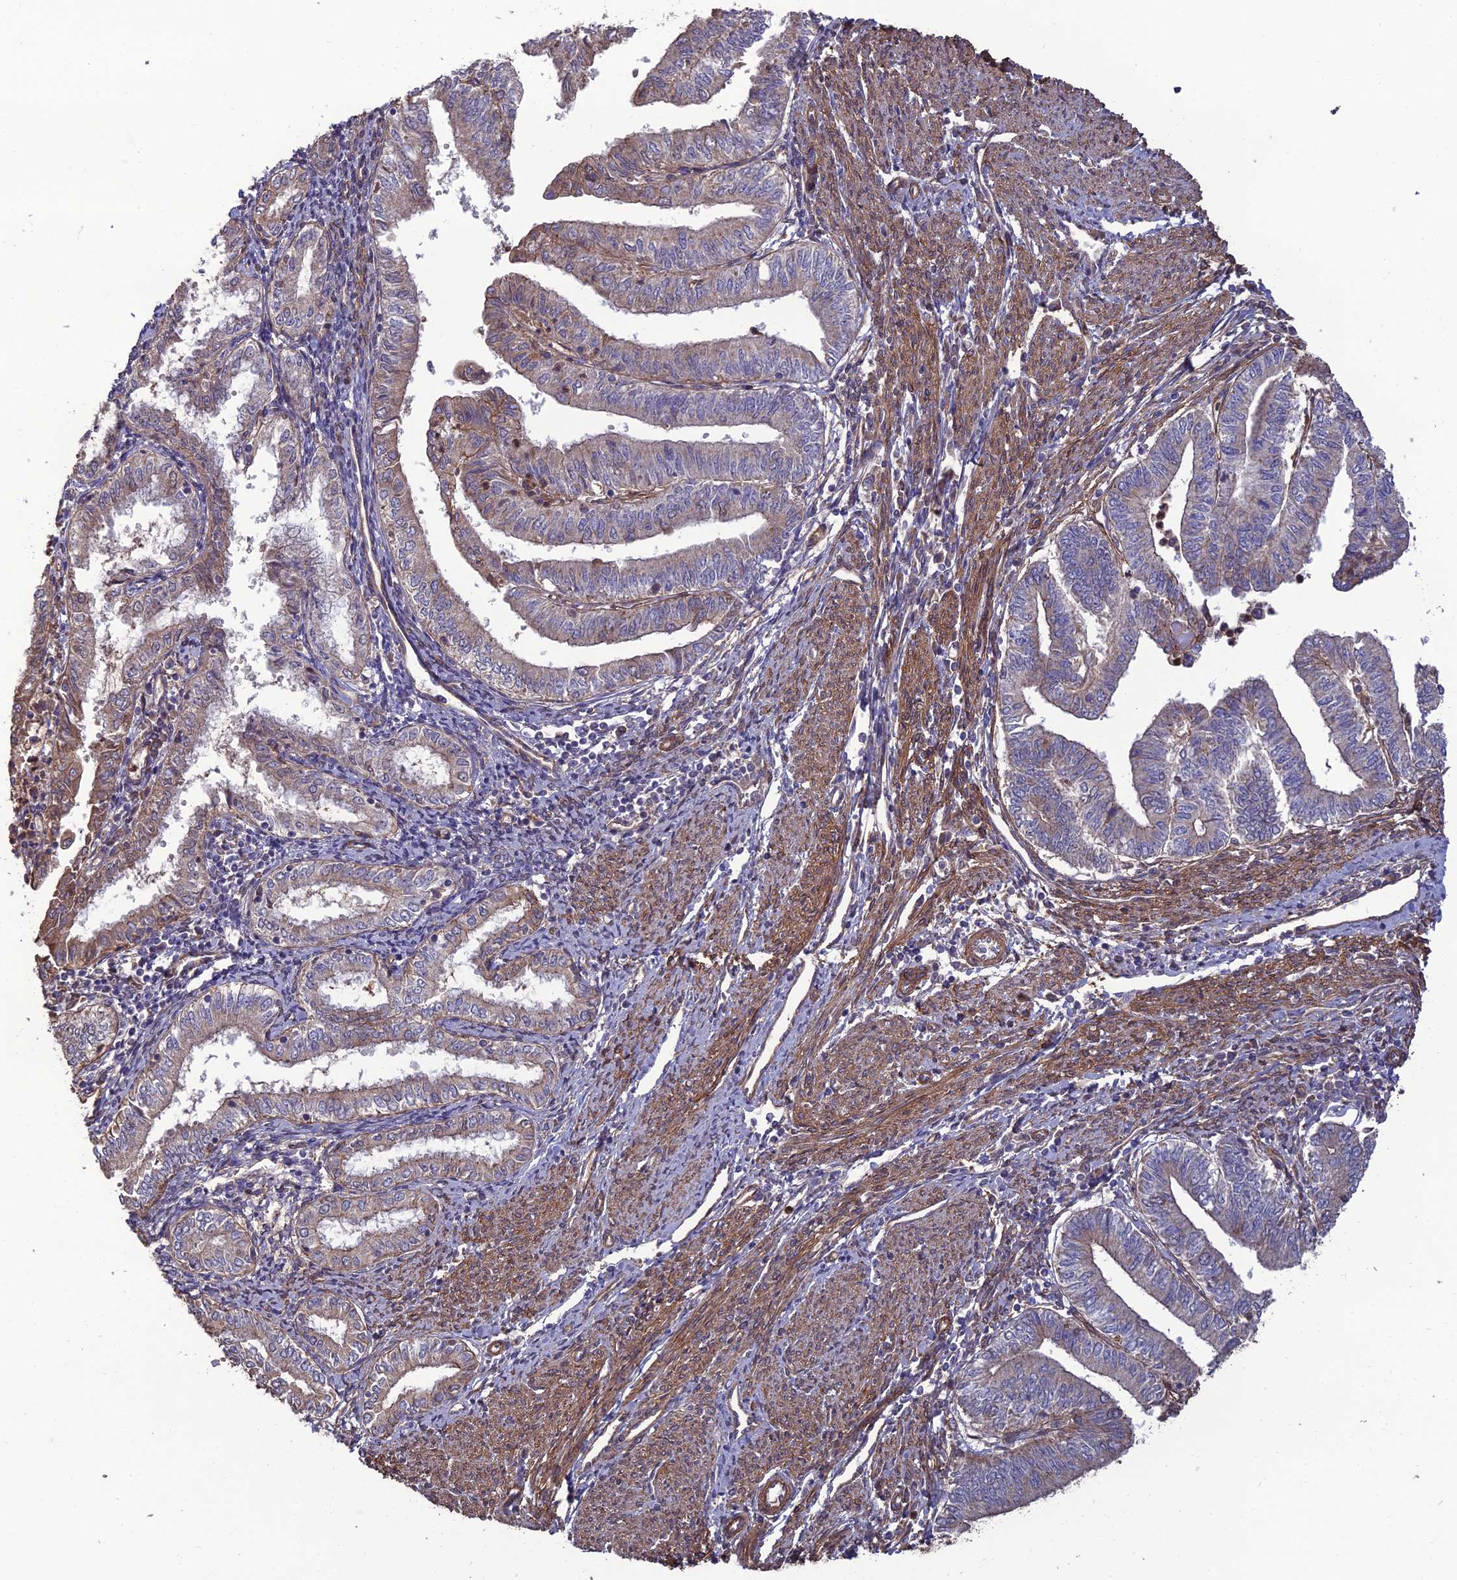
{"staining": {"intensity": "moderate", "quantity": "25%-75%", "location": "cytoplasmic/membranous"}, "tissue": "endometrial cancer", "cell_type": "Tumor cells", "image_type": "cancer", "snomed": [{"axis": "morphology", "description": "Adenocarcinoma, NOS"}, {"axis": "topography", "description": "Endometrium"}], "caption": "Human endometrial cancer (adenocarcinoma) stained with a brown dye shows moderate cytoplasmic/membranous positive positivity in approximately 25%-75% of tumor cells.", "gene": "ATP6V0A2", "patient": {"sex": "female", "age": 66}}